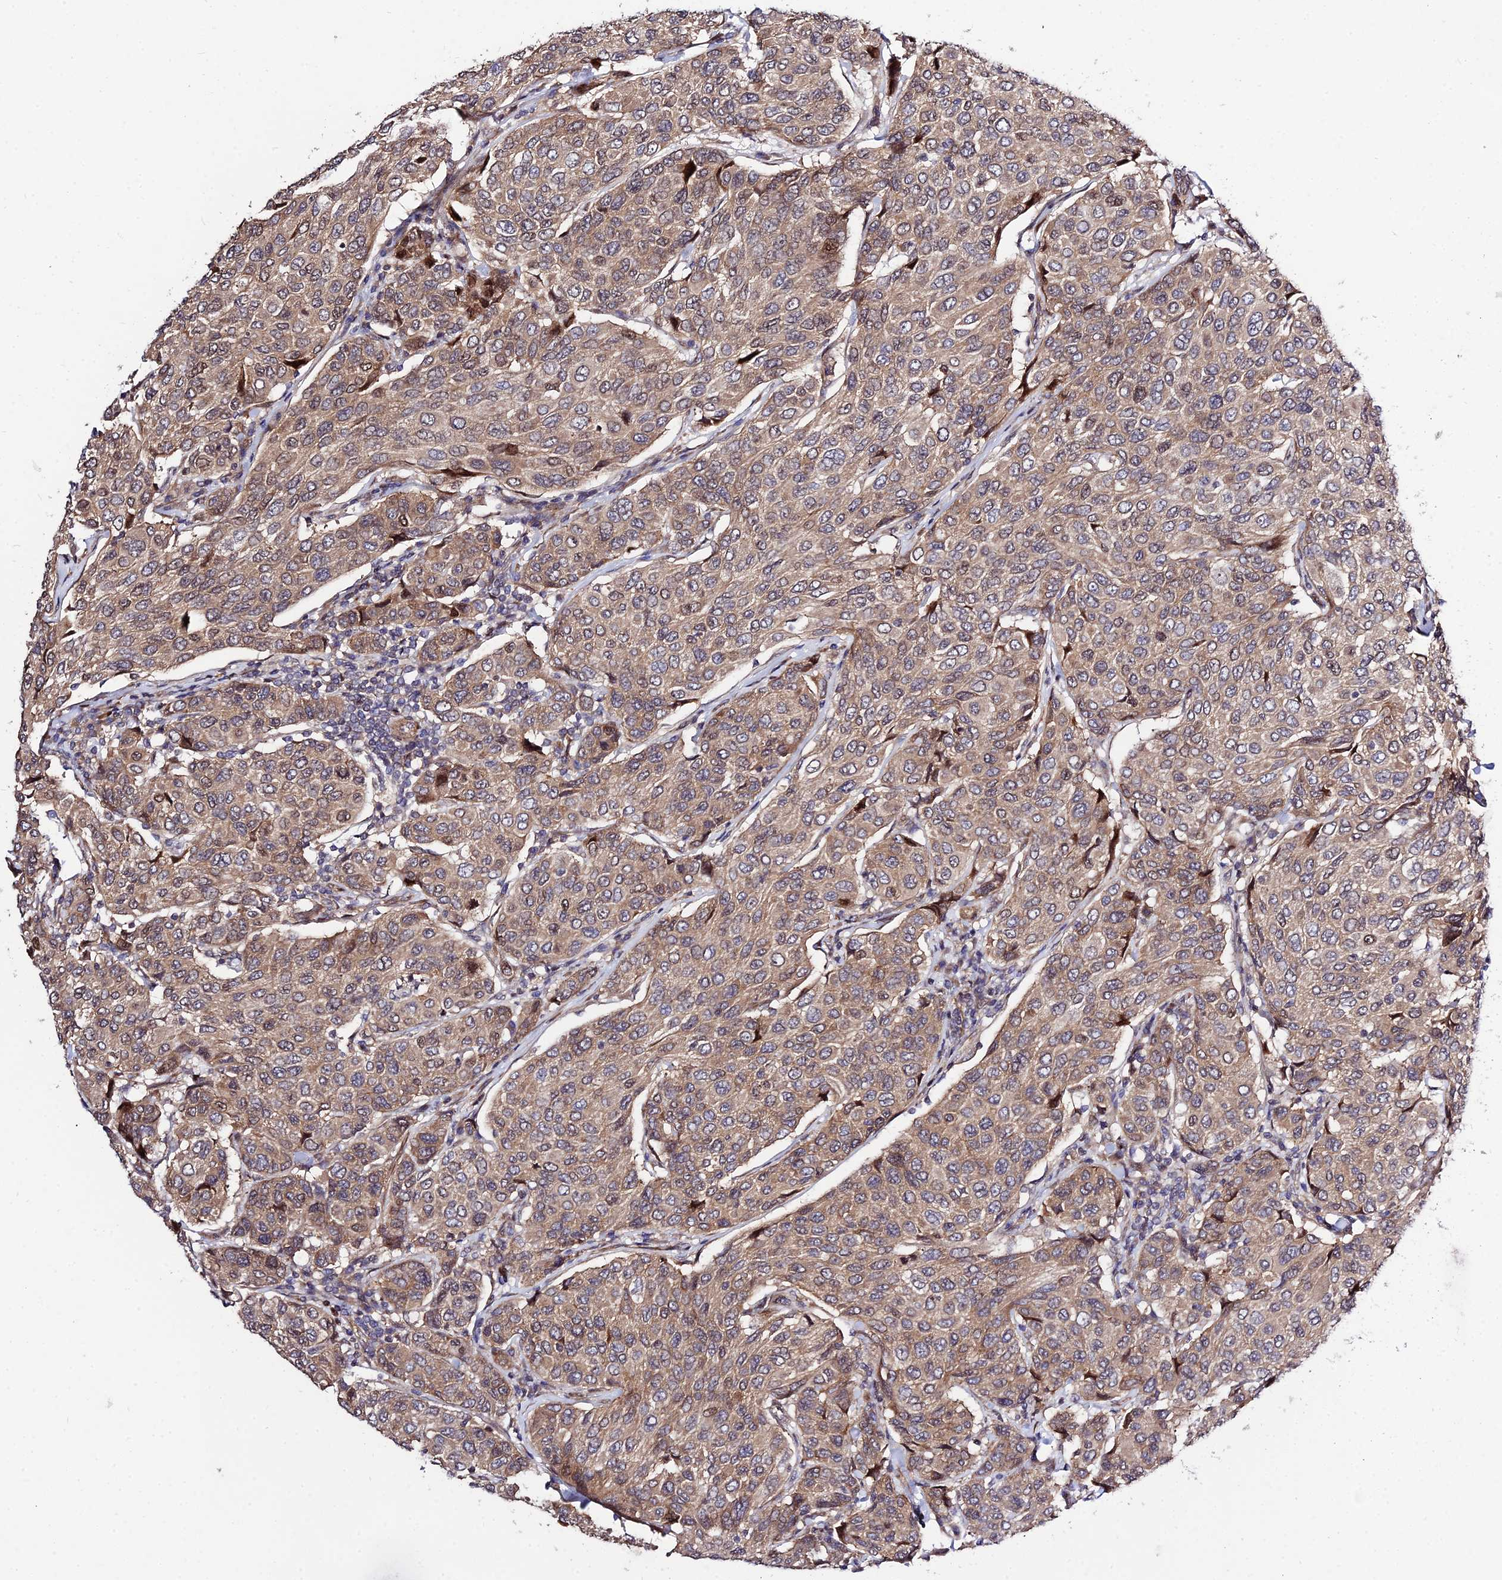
{"staining": {"intensity": "moderate", "quantity": ">75%", "location": "cytoplasmic/membranous,nuclear"}, "tissue": "breast cancer", "cell_type": "Tumor cells", "image_type": "cancer", "snomed": [{"axis": "morphology", "description": "Duct carcinoma"}, {"axis": "topography", "description": "Breast"}], "caption": "Immunohistochemistry (DAB) staining of breast cancer (intraductal carcinoma) reveals moderate cytoplasmic/membranous and nuclear protein positivity in about >75% of tumor cells.", "gene": "SMG6", "patient": {"sex": "female", "age": 55}}